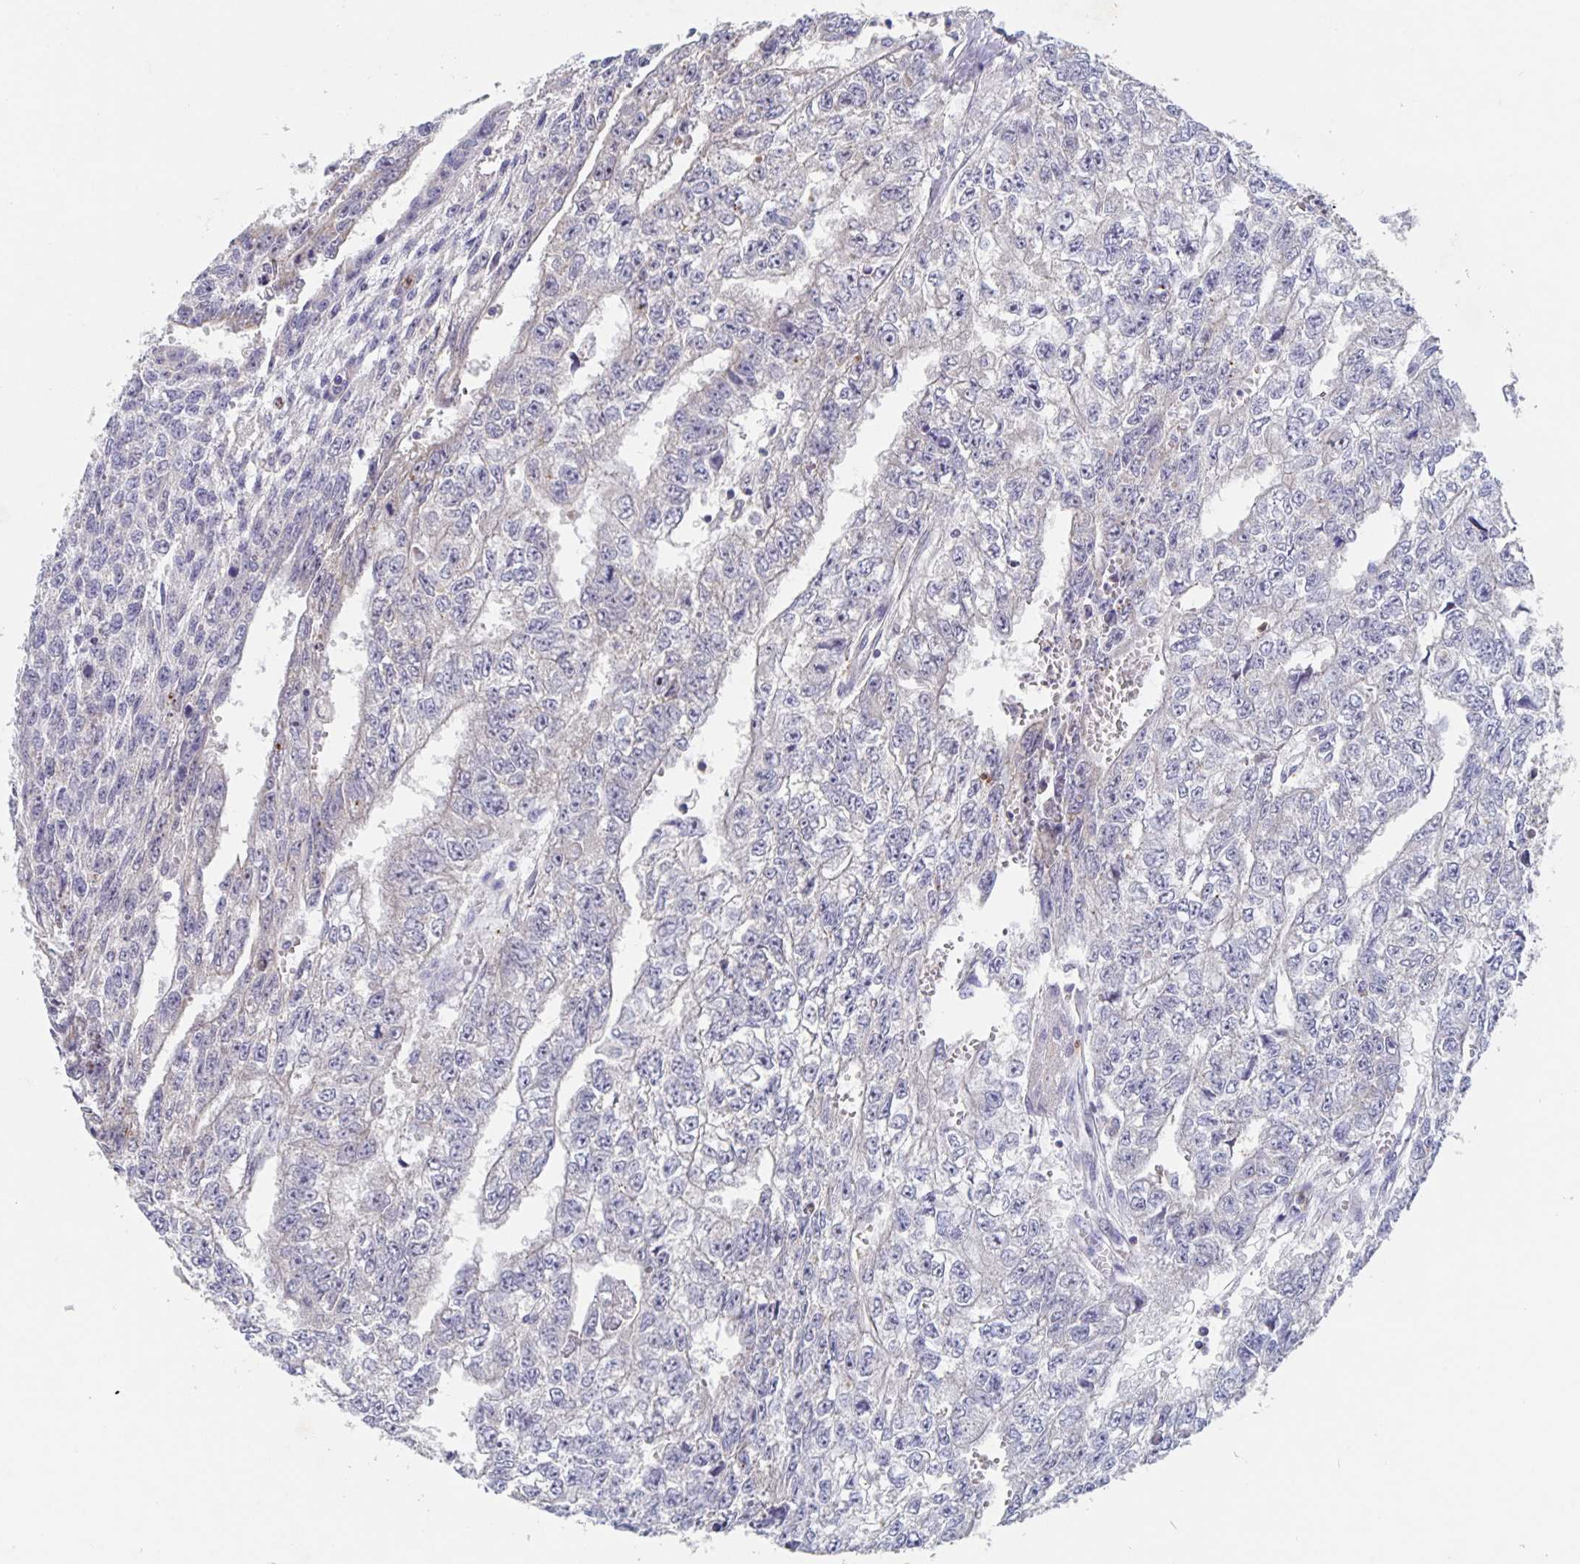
{"staining": {"intensity": "negative", "quantity": "none", "location": "none"}, "tissue": "testis cancer", "cell_type": "Tumor cells", "image_type": "cancer", "snomed": [{"axis": "morphology", "description": "Carcinoma, Embryonal, NOS"}, {"axis": "morphology", "description": "Teratoma, malignant, NOS"}, {"axis": "topography", "description": "Testis"}], "caption": "This photomicrograph is of embryonal carcinoma (testis) stained with IHC to label a protein in brown with the nuclei are counter-stained blue. There is no positivity in tumor cells.", "gene": "CDC42BPG", "patient": {"sex": "male", "age": 24}}